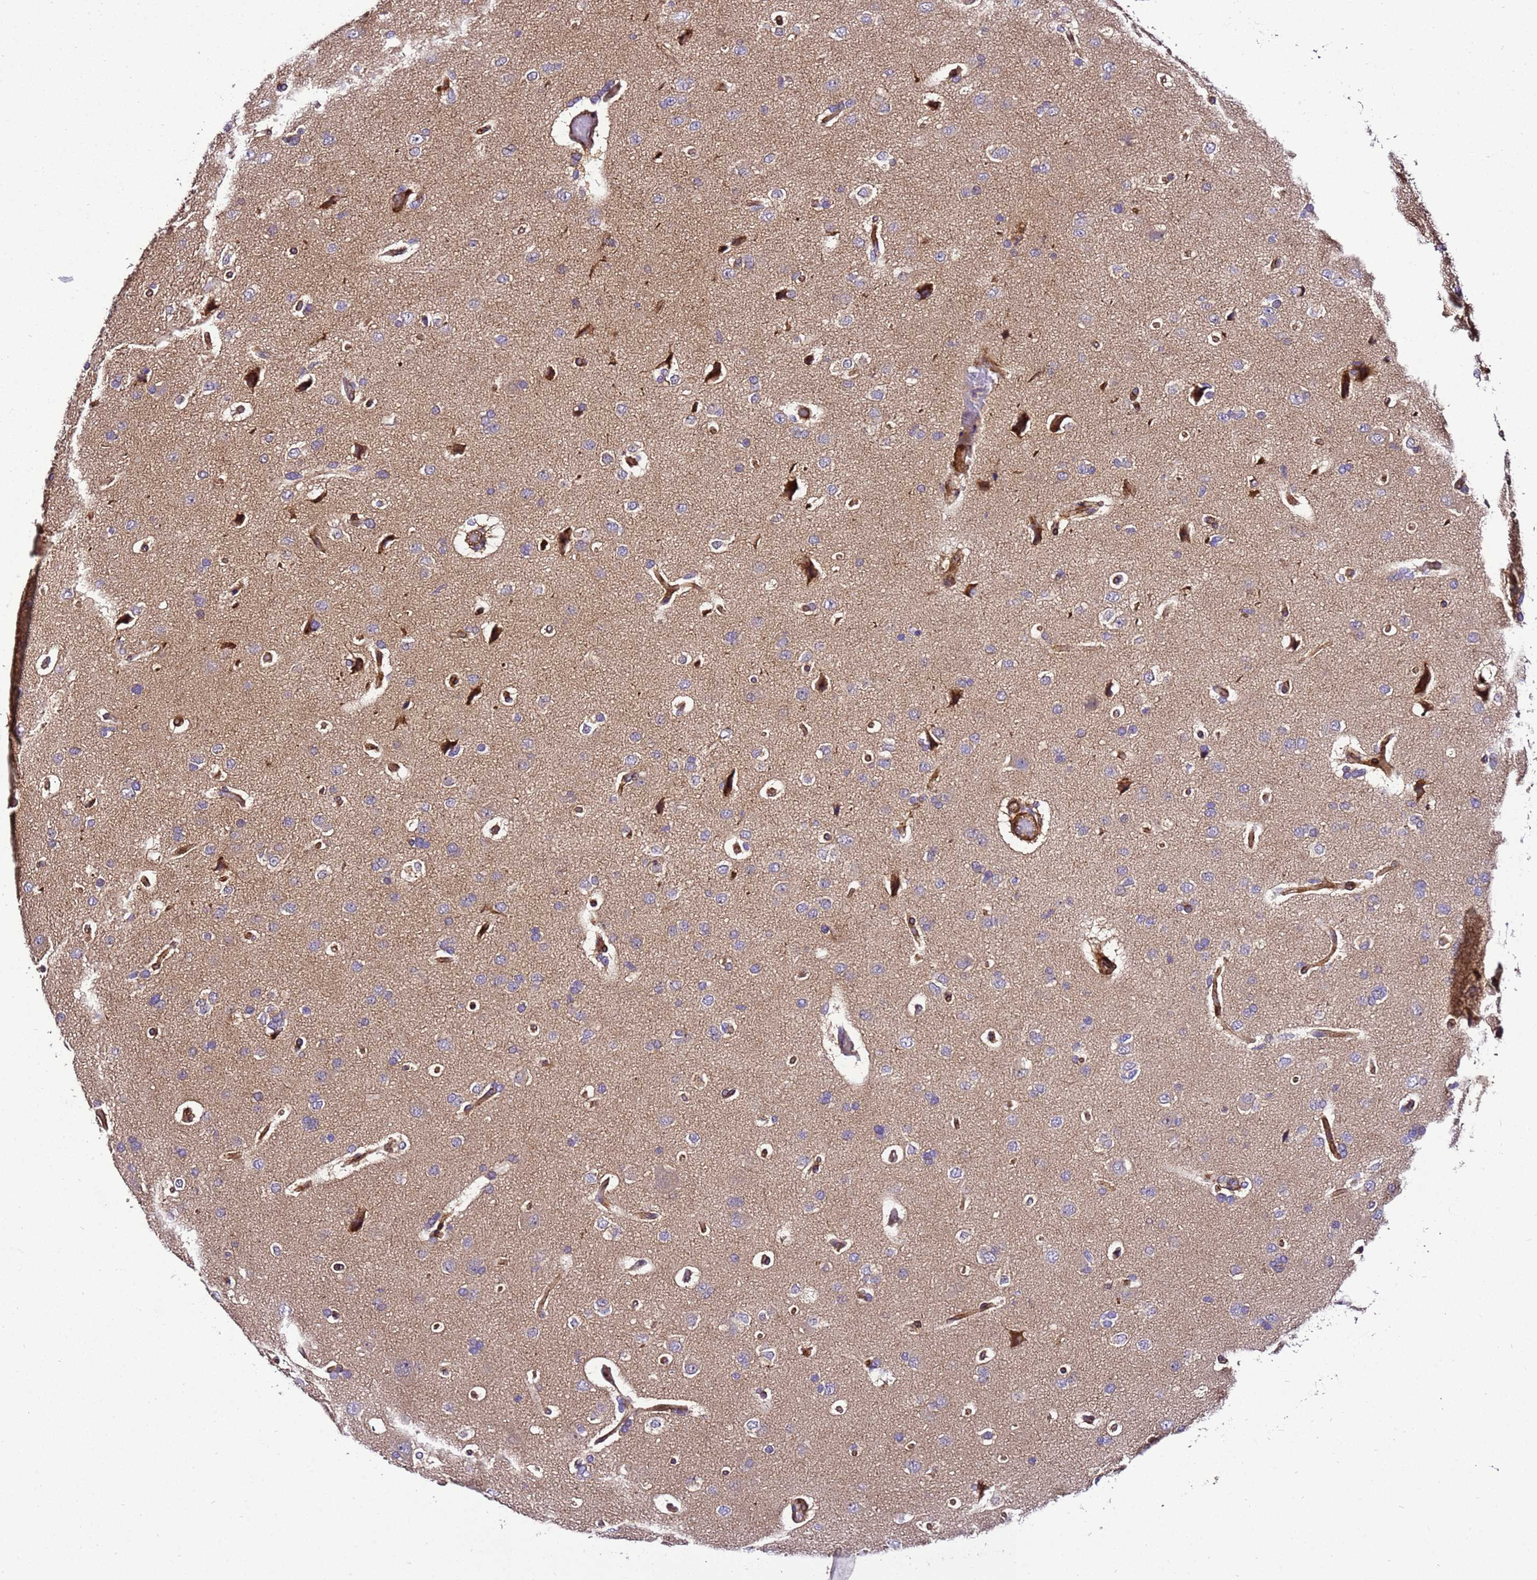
{"staining": {"intensity": "negative", "quantity": "none", "location": "none"}, "tissue": "glioma", "cell_type": "Tumor cells", "image_type": "cancer", "snomed": [{"axis": "morphology", "description": "Glioma, malignant, High grade"}, {"axis": "topography", "description": "Brain"}], "caption": "Tumor cells show no significant expression in malignant high-grade glioma.", "gene": "ZNF417", "patient": {"sex": "male", "age": 77}}